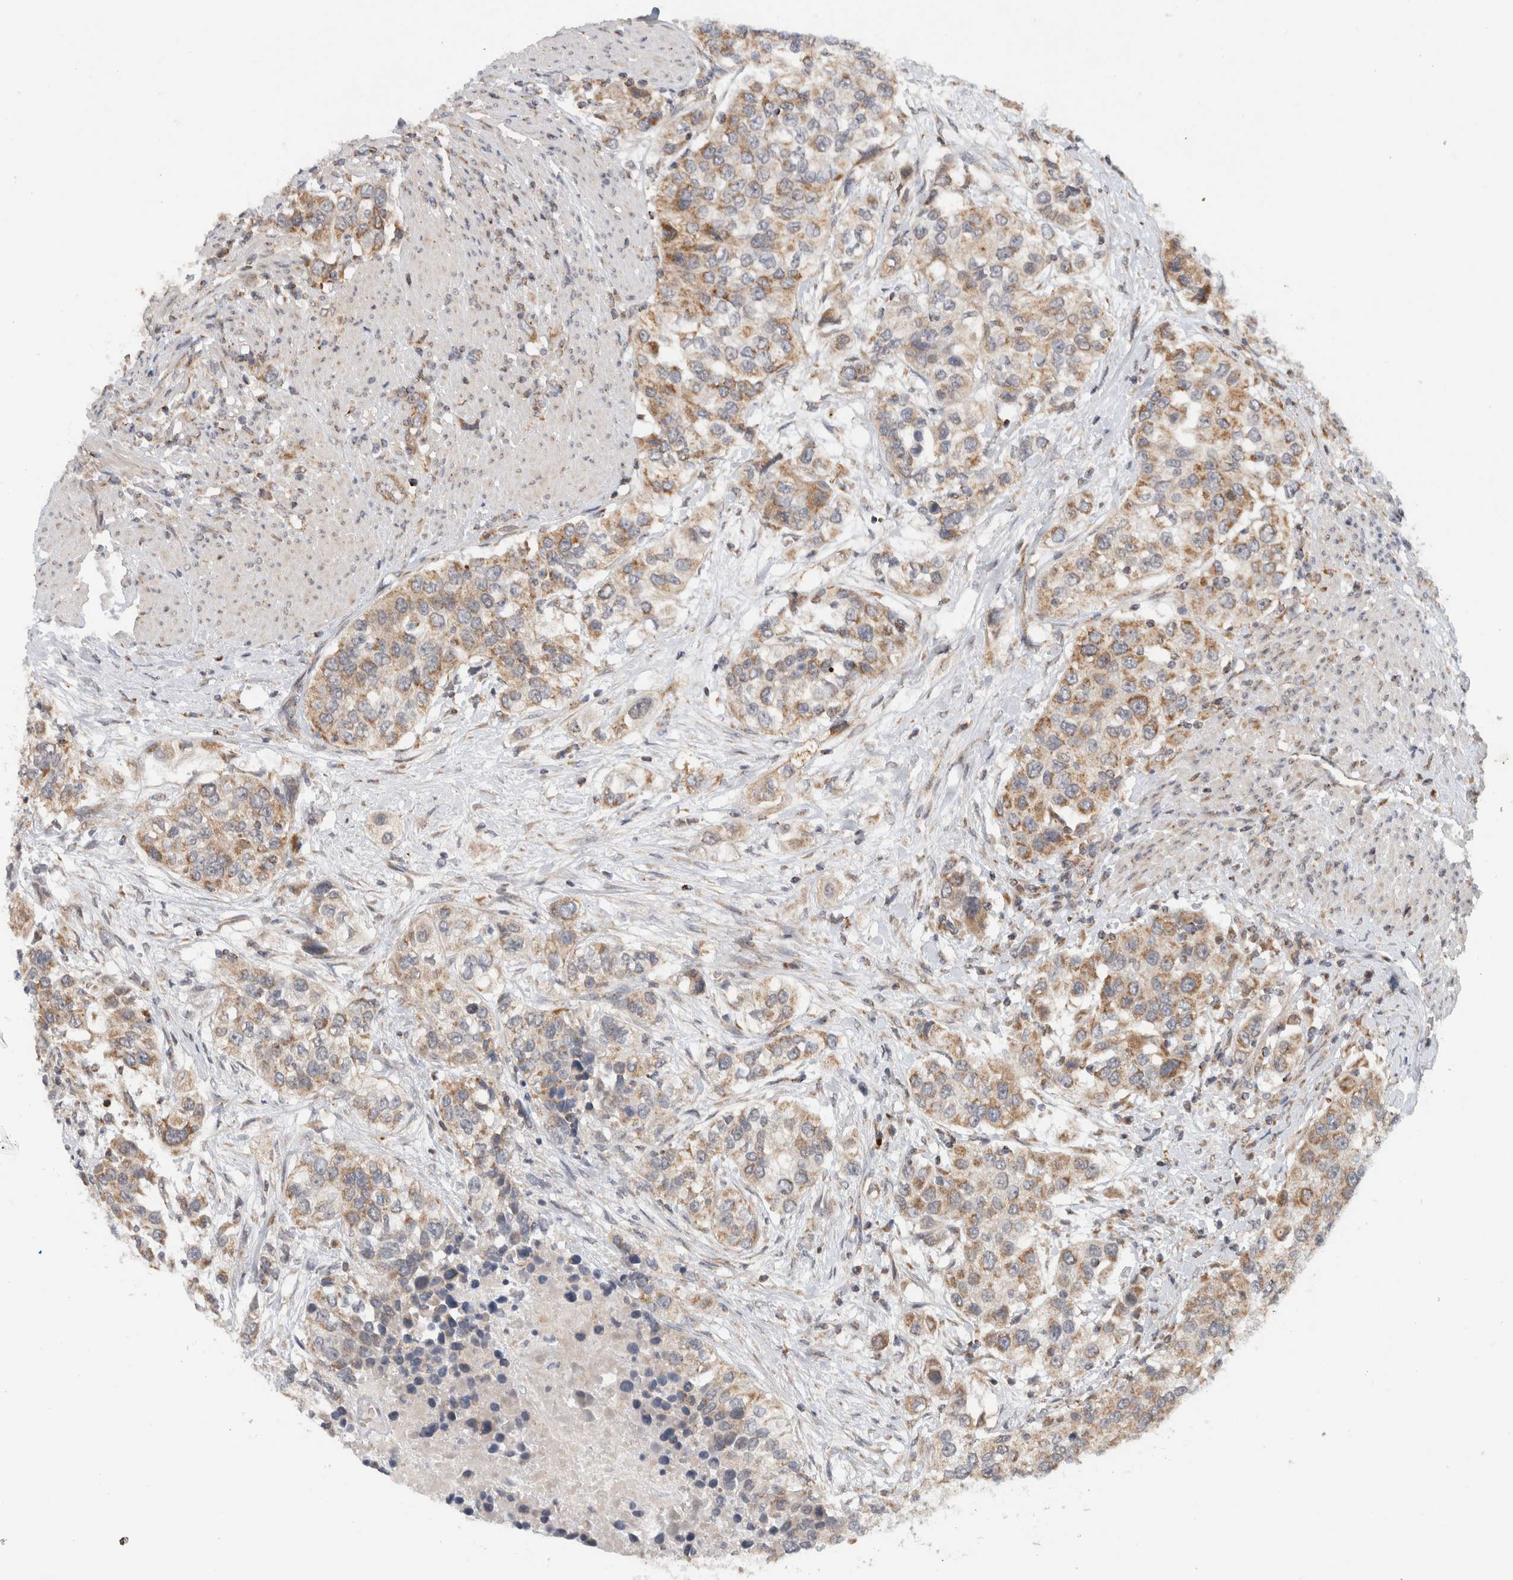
{"staining": {"intensity": "moderate", "quantity": ">75%", "location": "cytoplasmic/membranous"}, "tissue": "urothelial cancer", "cell_type": "Tumor cells", "image_type": "cancer", "snomed": [{"axis": "morphology", "description": "Urothelial carcinoma, High grade"}, {"axis": "topography", "description": "Urinary bladder"}], "caption": "An immunohistochemistry image of tumor tissue is shown. Protein staining in brown shows moderate cytoplasmic/membranous positivity in urothelial carcinoma (high-grade) within tumor cells.", "gene": "CMC2", "patient": {"sex": "female", "age": 80}}